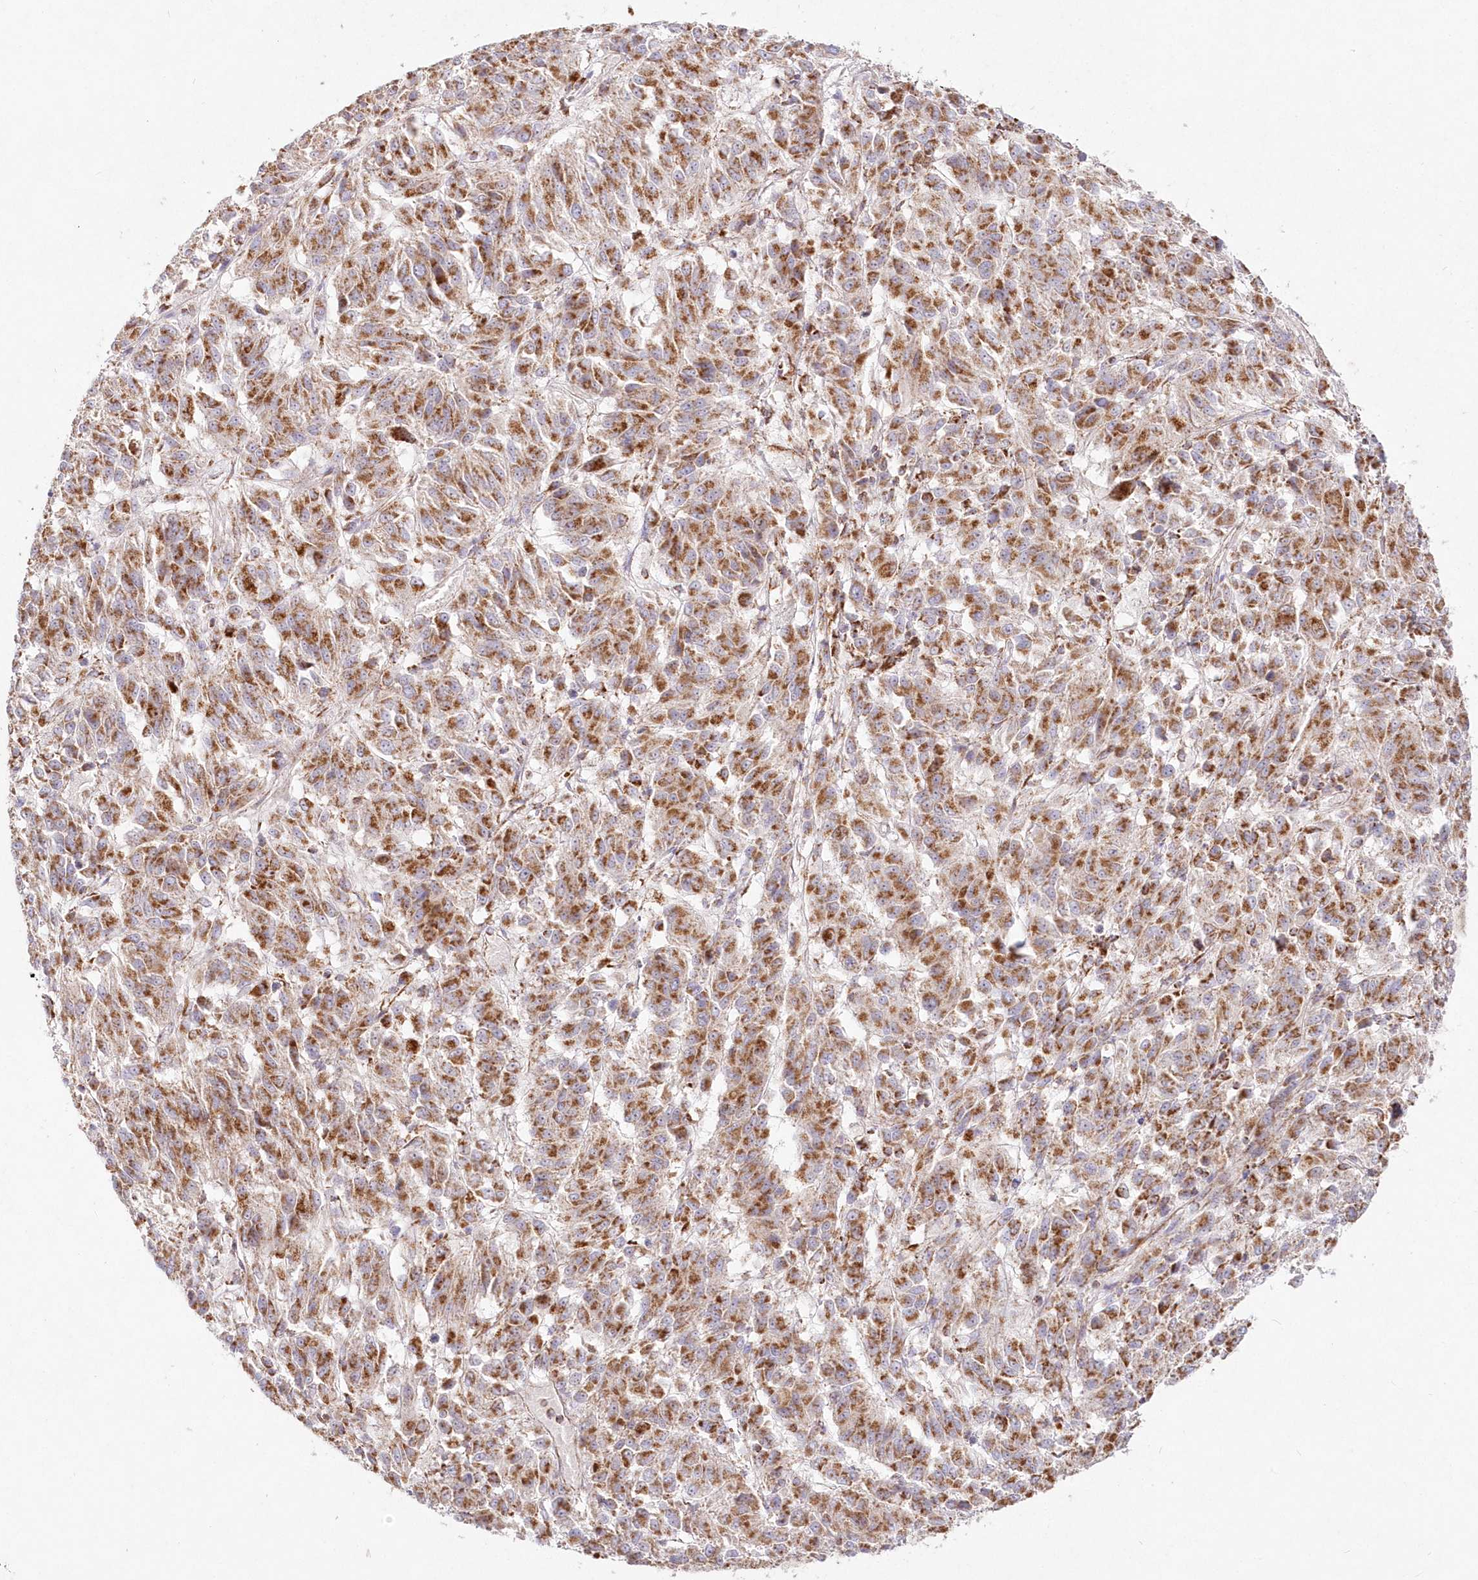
{"staining": {"intensity": "moderate", "quantity": ">75%", "location": "cytoplasmic/membranous"}, "tissue": "melanoma", "cell_type": "Tumor cells", "image_type": "cancer", "snomed": [{"axis": "morphology", "description": "Malignant melanoma, Metastatic site"}, {"axis": "topography", "description": "Lung"}], "caption": "Tumor cells display moderate cytoplasmic/membranous positivity in approximately >75% of cells in malignant melanoma (metastatic site).", "gene": "DNA2", "patient": {"sex": "male", "age": 64}}